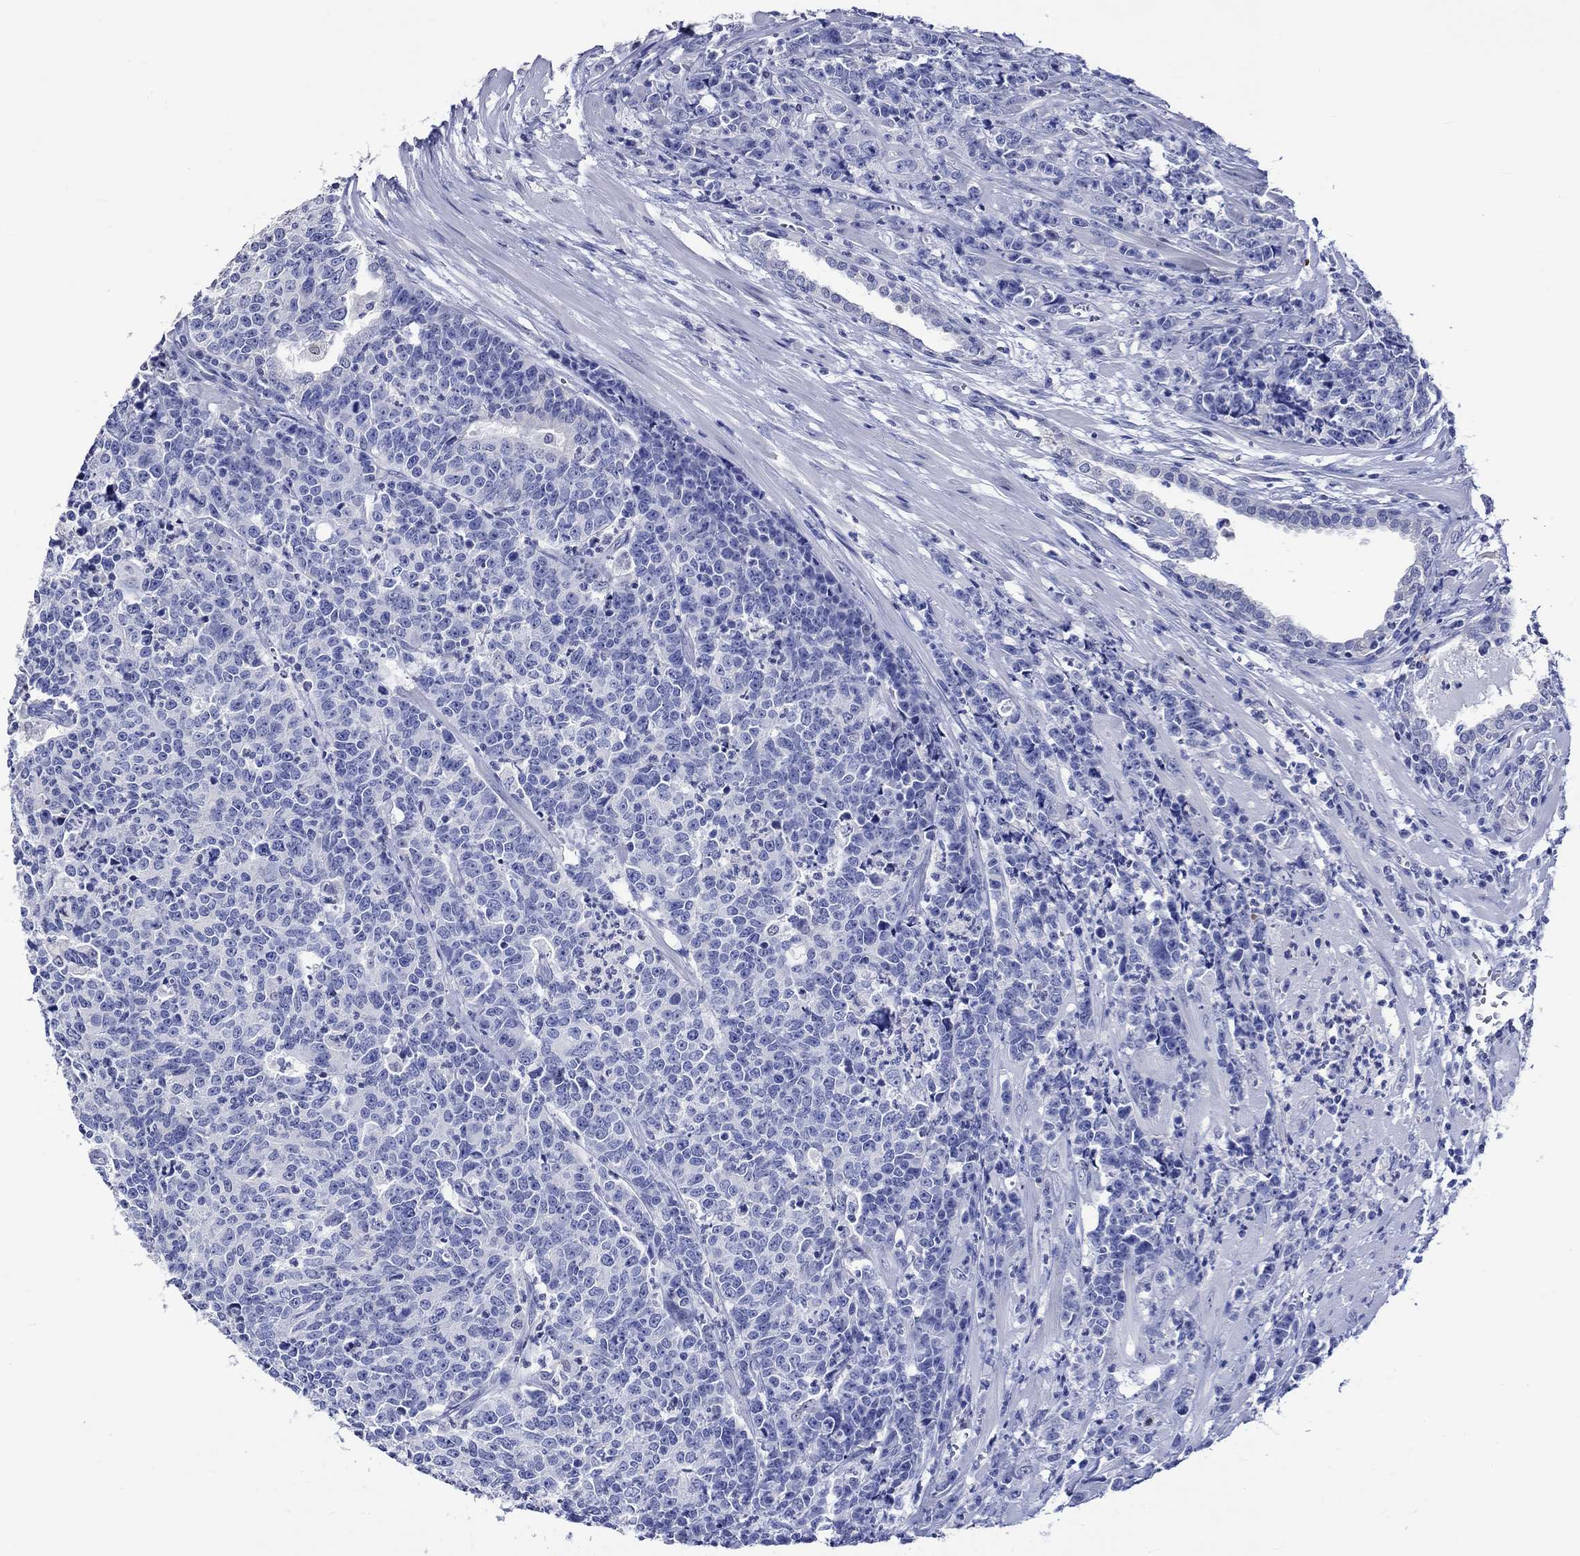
{"staining": {"intensity": "negative", "quantity": "none", "location": "none"}, "tissue": "prostate cancer", "cell_type": "Tumor cells", "image_type": "cancer", "snomed": [{"axis": "morphology", "description": "Adenocarcinoma, NOS"}, {"axis": "topography", "description": "Prostate"}], "caption": "Tumor cells show no significant staining in adenocarcinoma (prostate).", "gene": "KLHL35", "patient": {"sex": "male", "age": 67}}